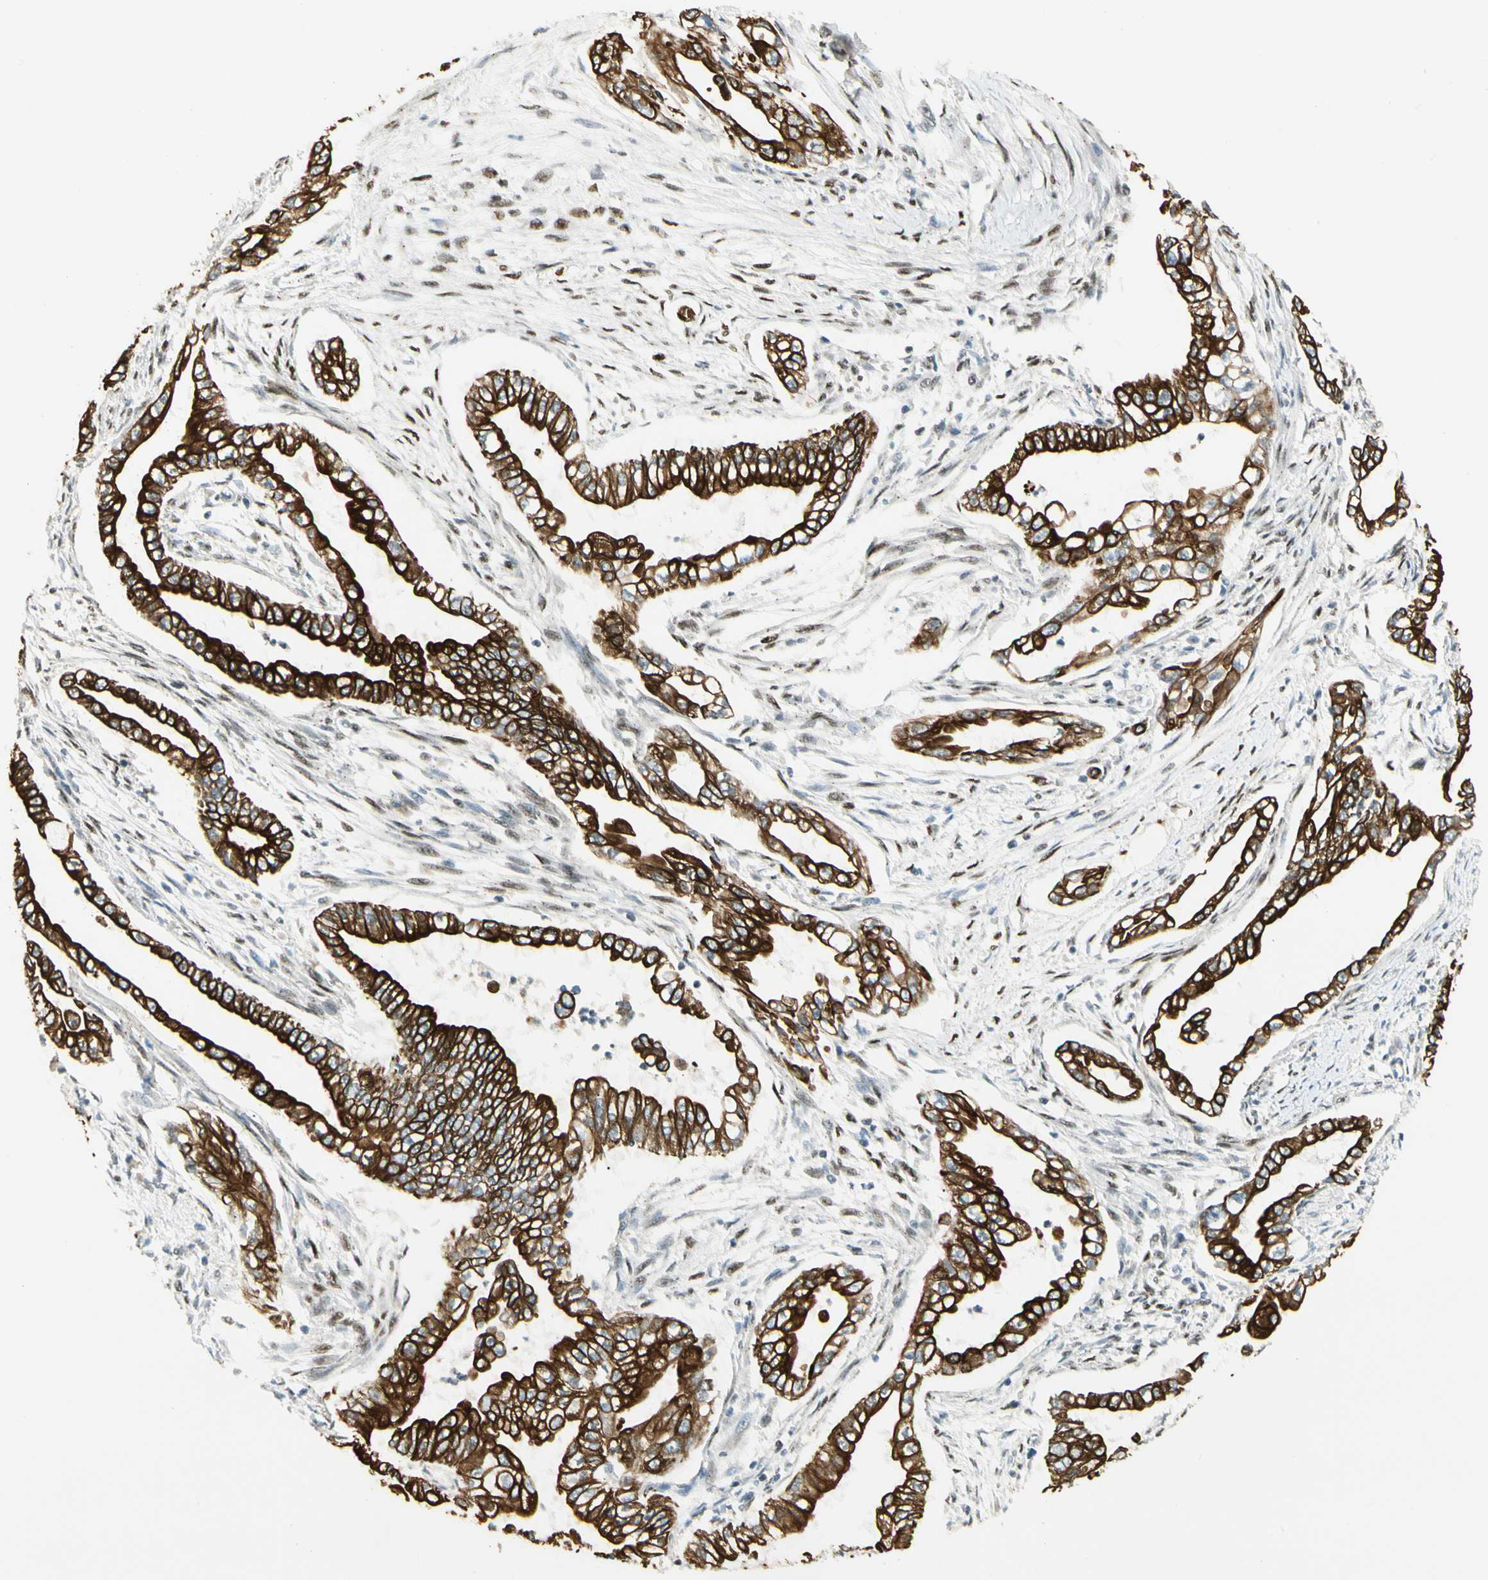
{"staining": {"intensity": "strong", "quantity": ">75%", "location": "cytoplasmic/membranous"}, "tissue": "pancreatic cancer", "cell_type": "Tumor cells", "image_type": "cancer", "snomed": [{"axis": "morphology", "description": "Normal tissue, NOS"}, {"axis": "topography", "description": "Pancreas"}], "caption": "Immunohistochemistry (IHC) micrograph of neoplastic tissue: pancreatic cancer stained using immunohistochemistry (IHC) shows high levels of strong protein expression localized specifically in the cytoplasmic/membranous of tumor cells, appearing as a cytoplasmic/membranous brown color.", "gene": "ATXN1", "patient": {"sex": "male", "age": 42}}